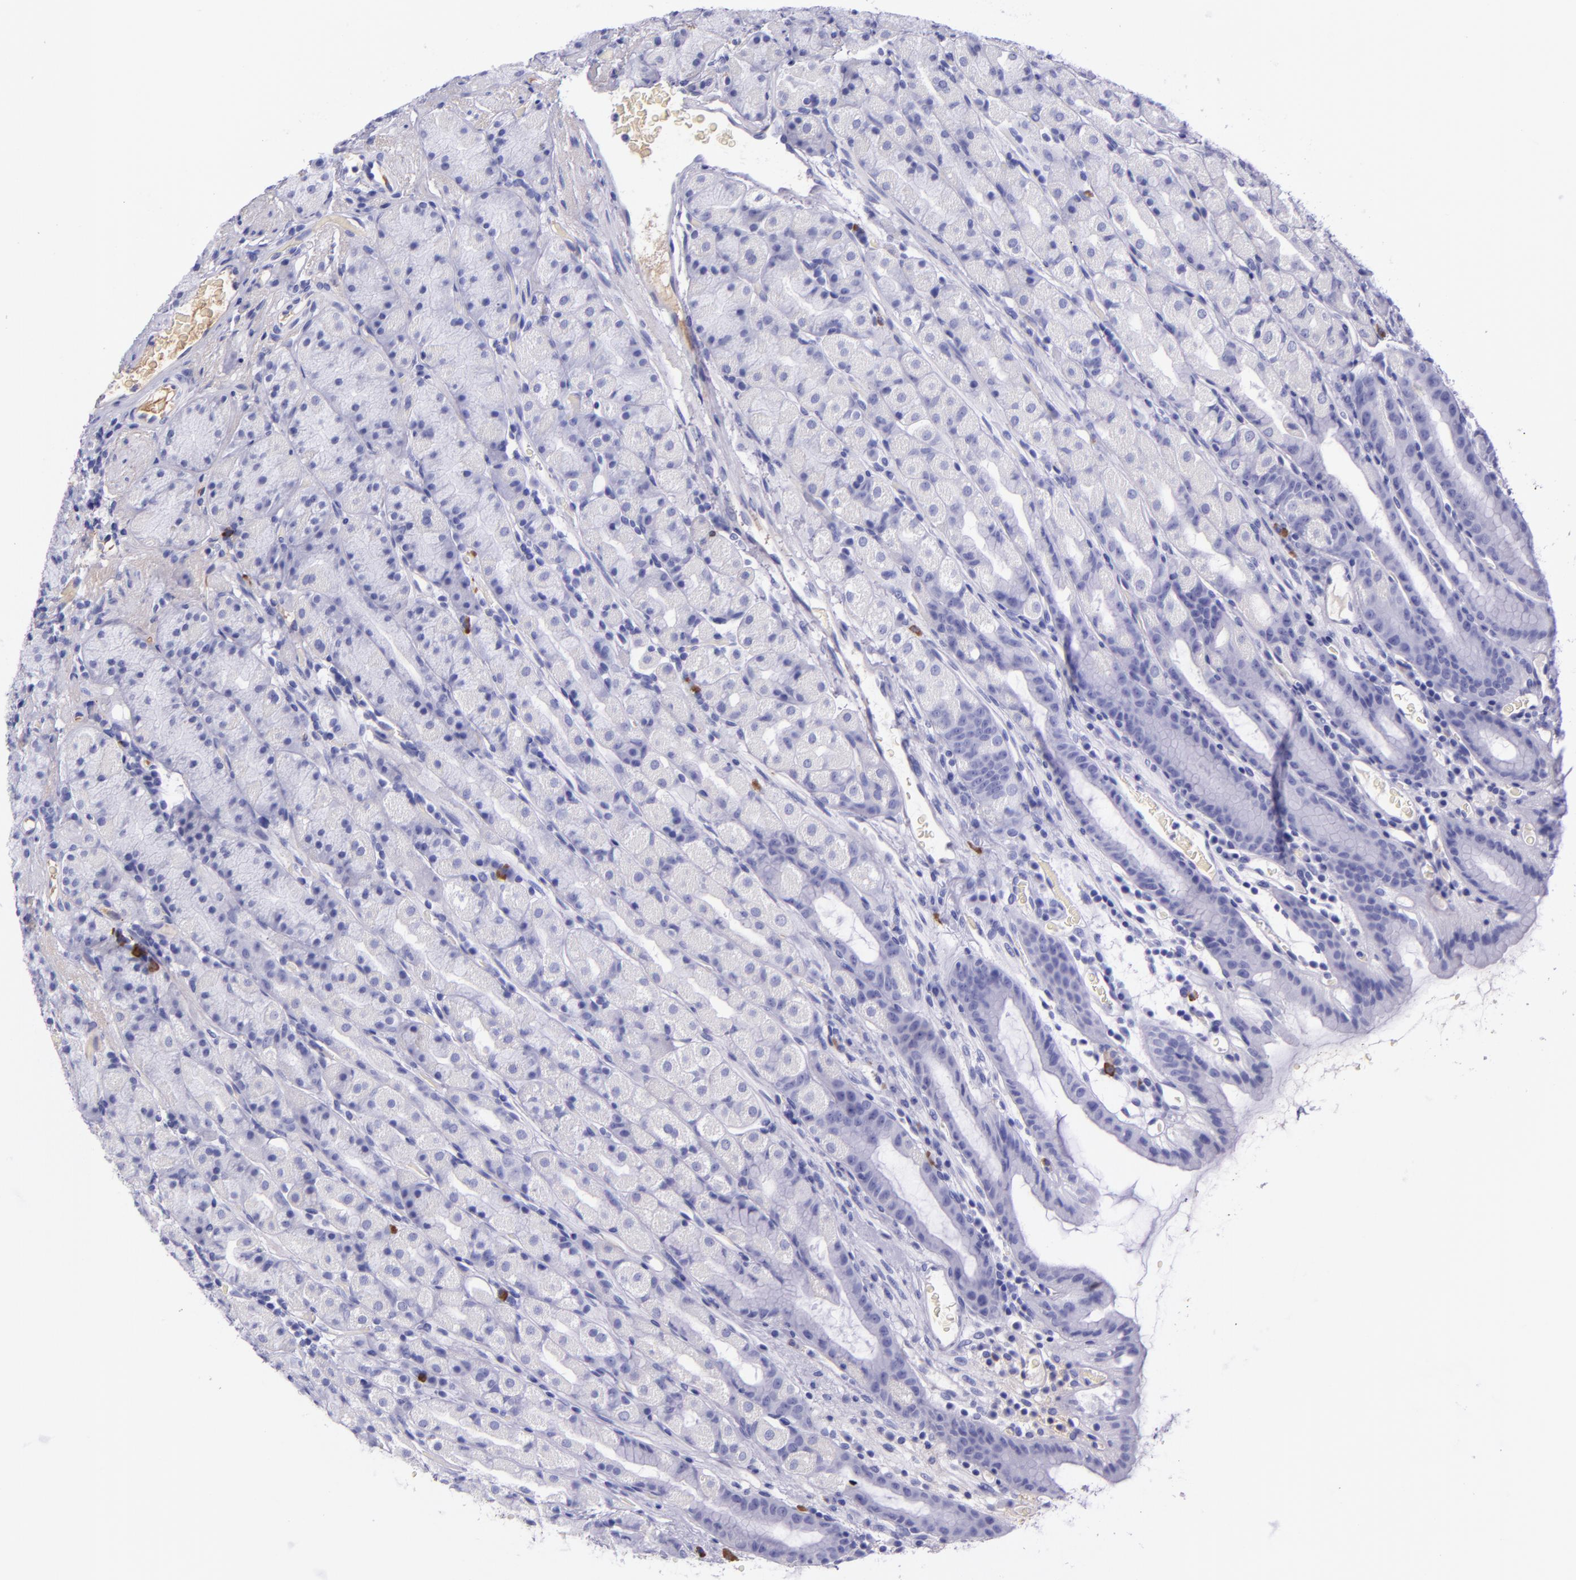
{"staining": {"intensity": "negative", "quantity": "none", "location": "none"}, "tissue": "stomach", "cell_type": "Glandular cells", "image_type": "normal", "snomed": [{"axis": "morphology", "description": "Normal tissue, NOS"}, {"axis": "topography", "description": "Stomach, upper"}], "caption": "High magnification brightfield microscopy of benign stomach stained with DAB (brown) and counterstained with hematoxylin (blue): glandular cells show no significant expression.", "gene": "KNG1", "patient": {"sex": "male", "age": 68}}